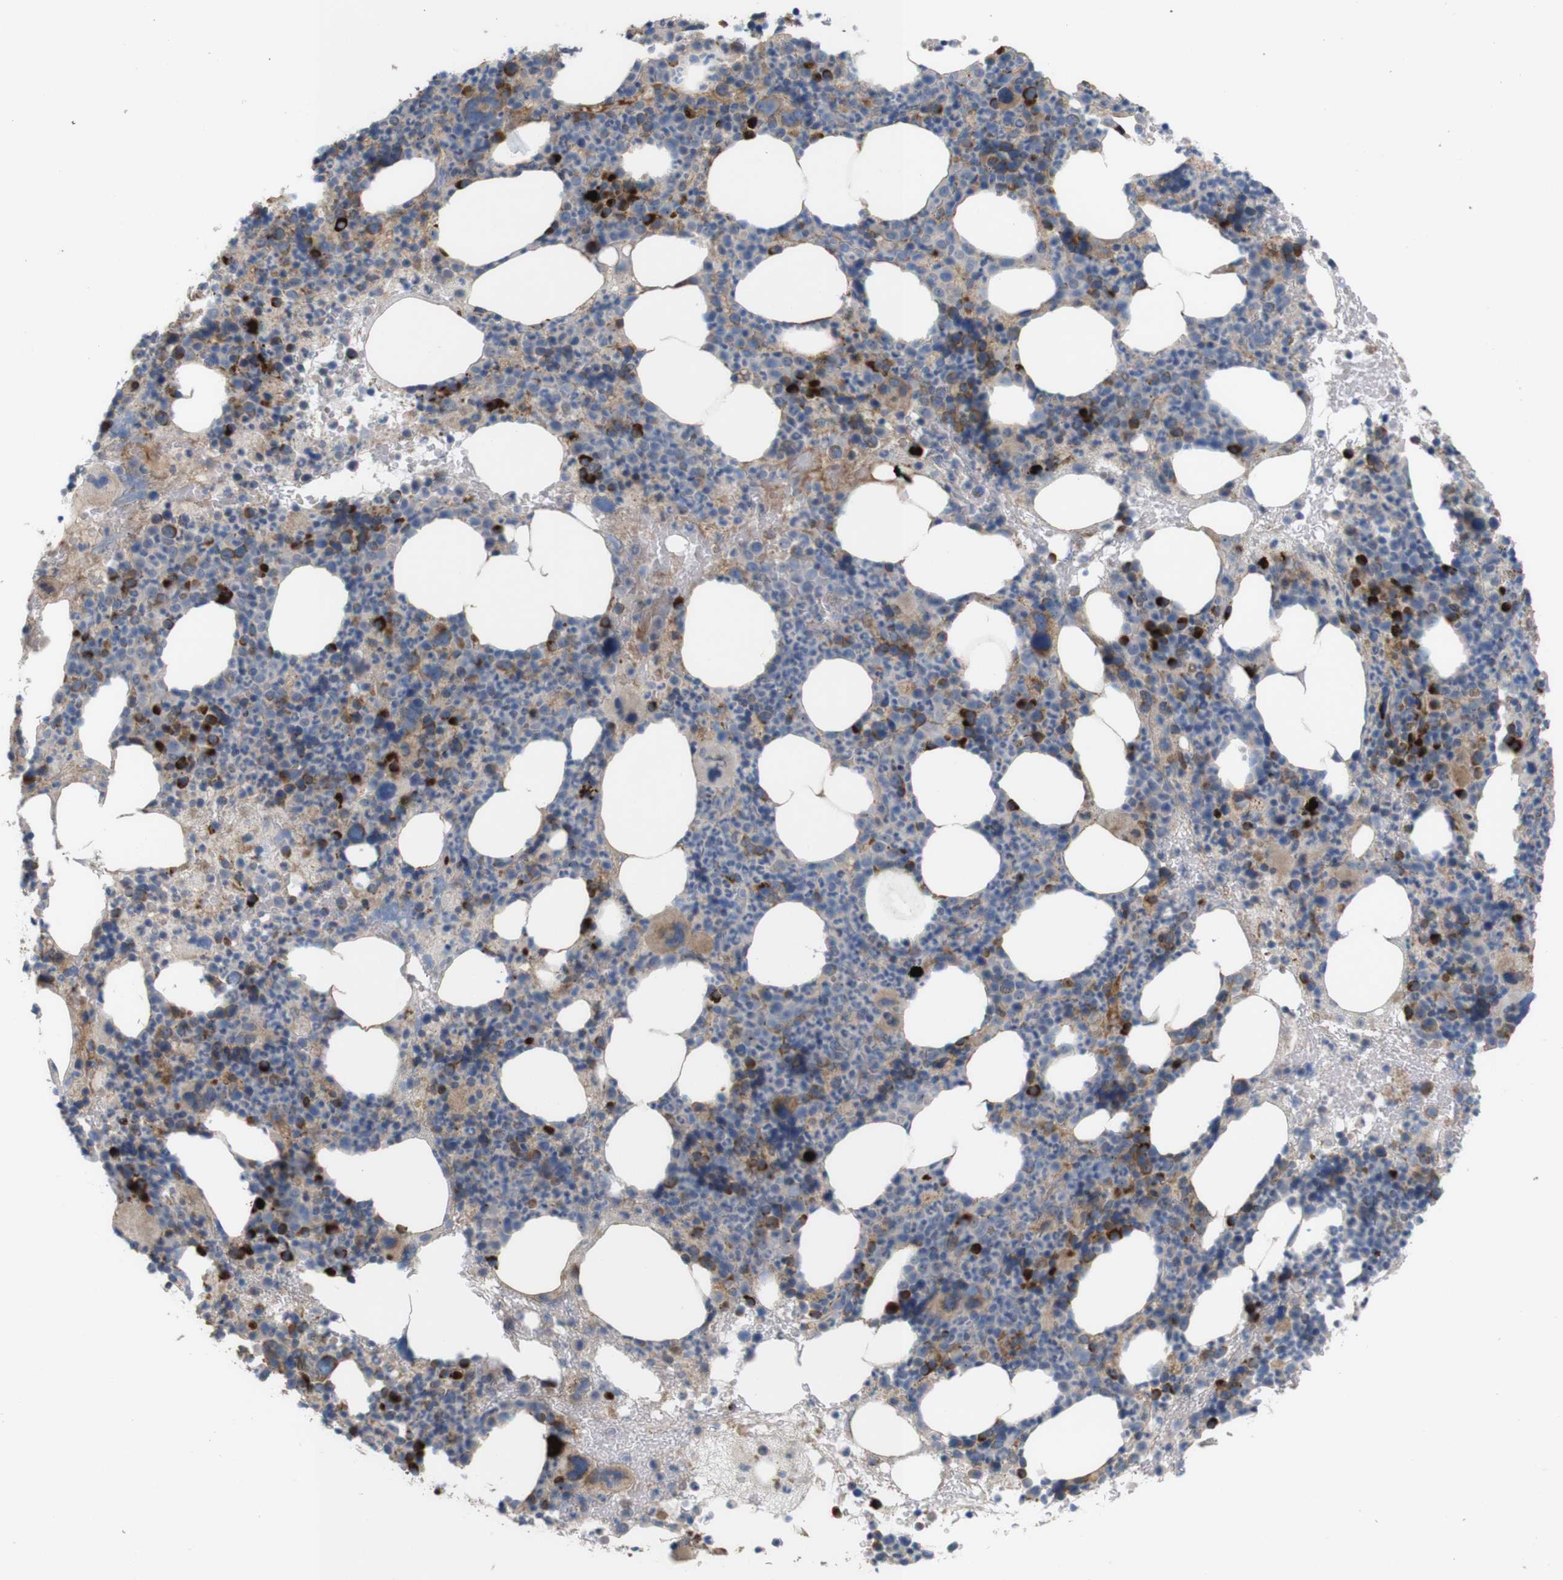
{"staining": {"intensity": "moderate", "quantity": "<25%", "location": "cytoplasmic/membranous"}, "tissue": "bone marrow", "cell_type": "Hematopoietic cells", "image_type": "normal", "snomed": [{"axis": "morphology", "description": "Normal tissue, NOS"}, {"axis": "morphology", "description": "Inflammation, NOS"}, {"axis": "topography", "description": "Bone marrow"}], "caption": "Immunohistochemistry (IHC) photomicrograph of benign human bone marrow stained for a protein (brown), which reveals low levels of moderate cytoplasmic/membranous positivity in approximately <25% of hematopoietic cells.", "gene": "PTPRR", "patient": {"sex": "male", "age": 73}}